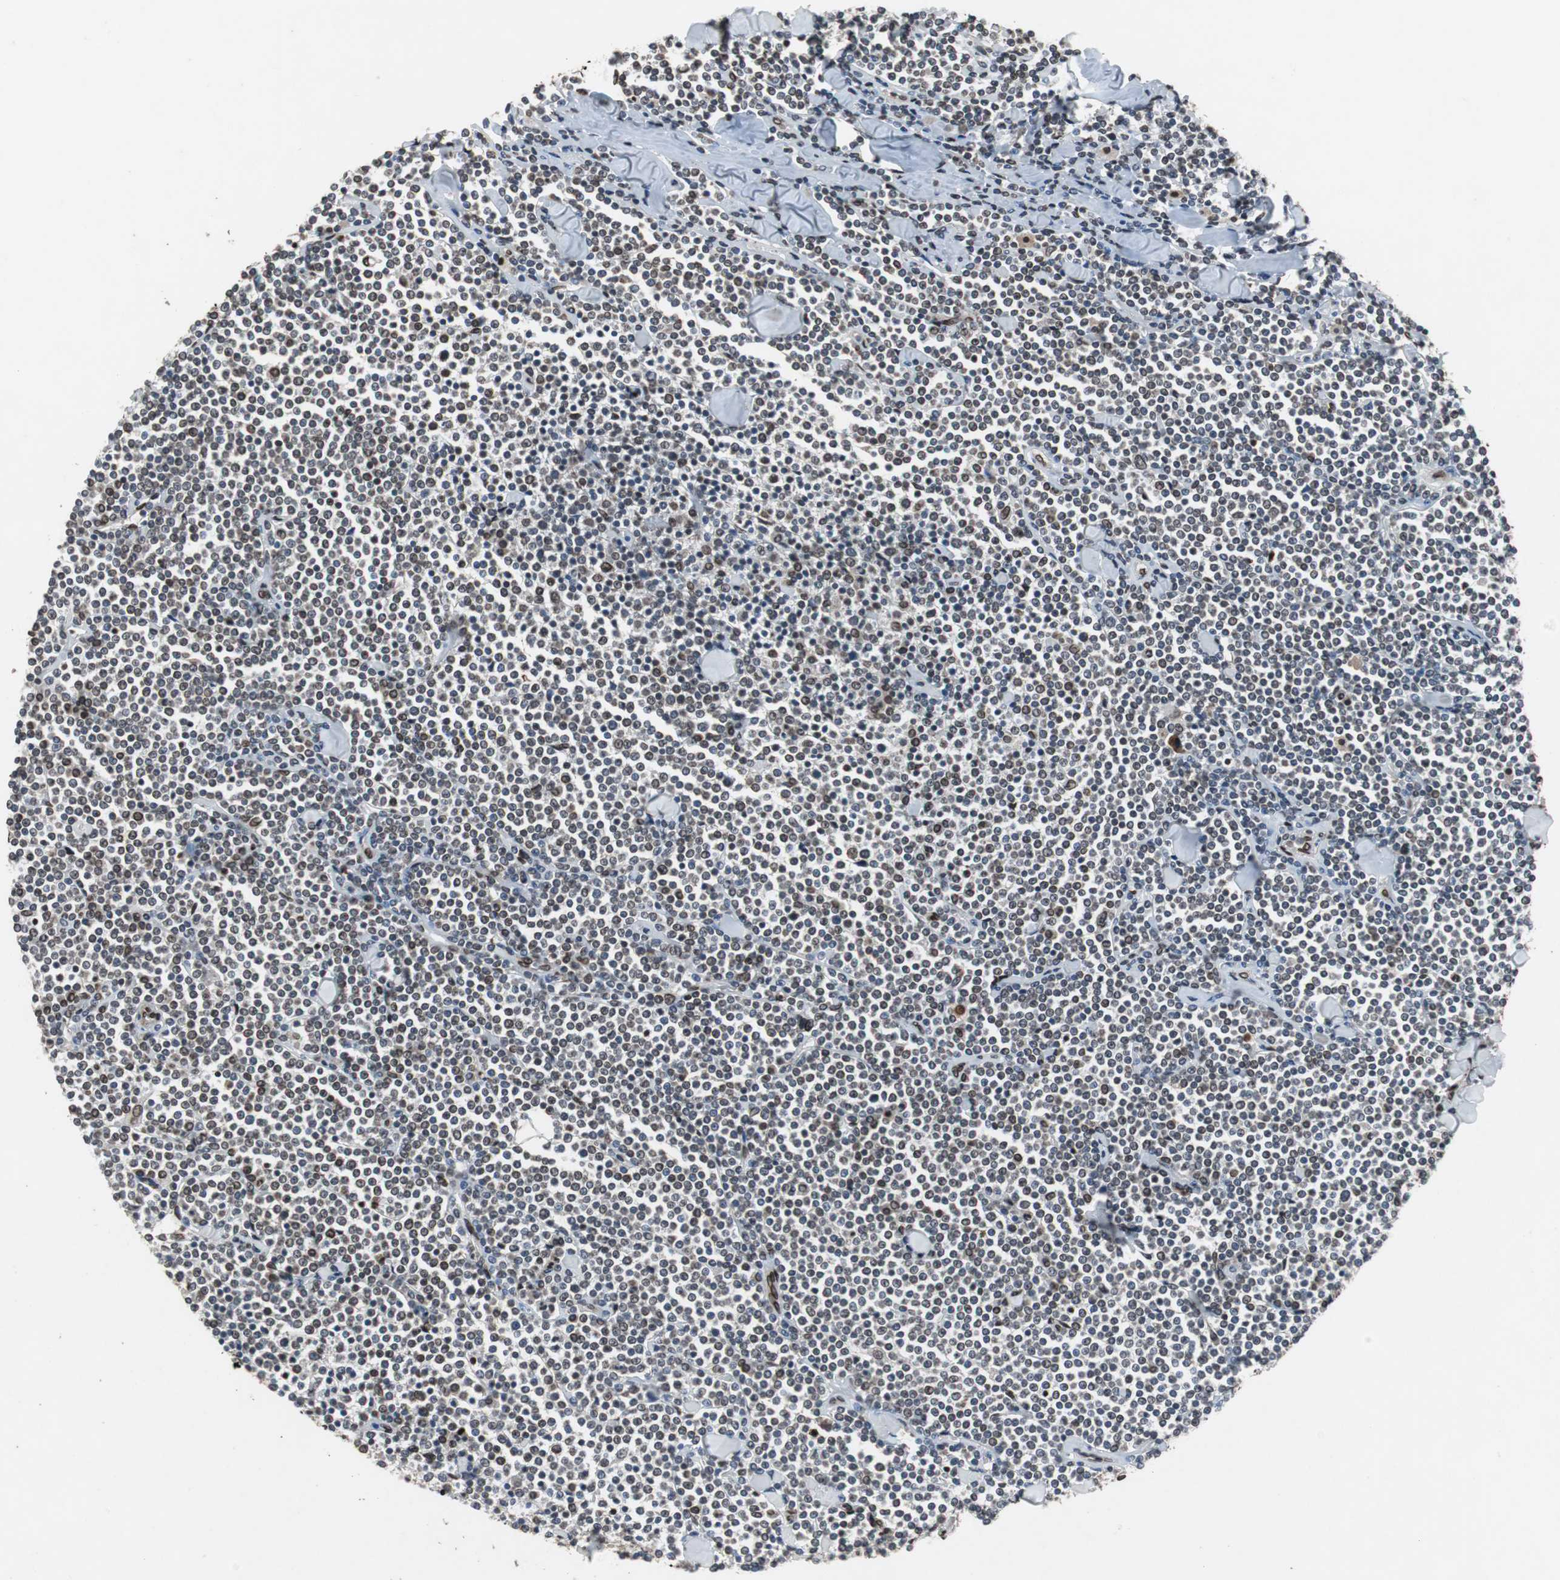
{"staining": {"intensity": "strong", "quantity": "25%-75%", "location": "cytoplasmic/membranous,nuclear"}, "tissue": "lymphoma", "cell_type": "Tumor cells", "image_type": "cancer", "snomed": [{"axis": "morphology", "description": "Malignant lymphoma, non-Hodgkin's type, Low grade"}, {"axis": "topography", "description": "Soft tissue"}], "caption": "DAB immunohistochemical staining of lymphoma reveals strong cytoplasmic/membranous and nuclear protein expression in approximately 25%-75% of tumor cells.", "gene": "LMNA", "patient": {"sex": "male", "age": 92}}